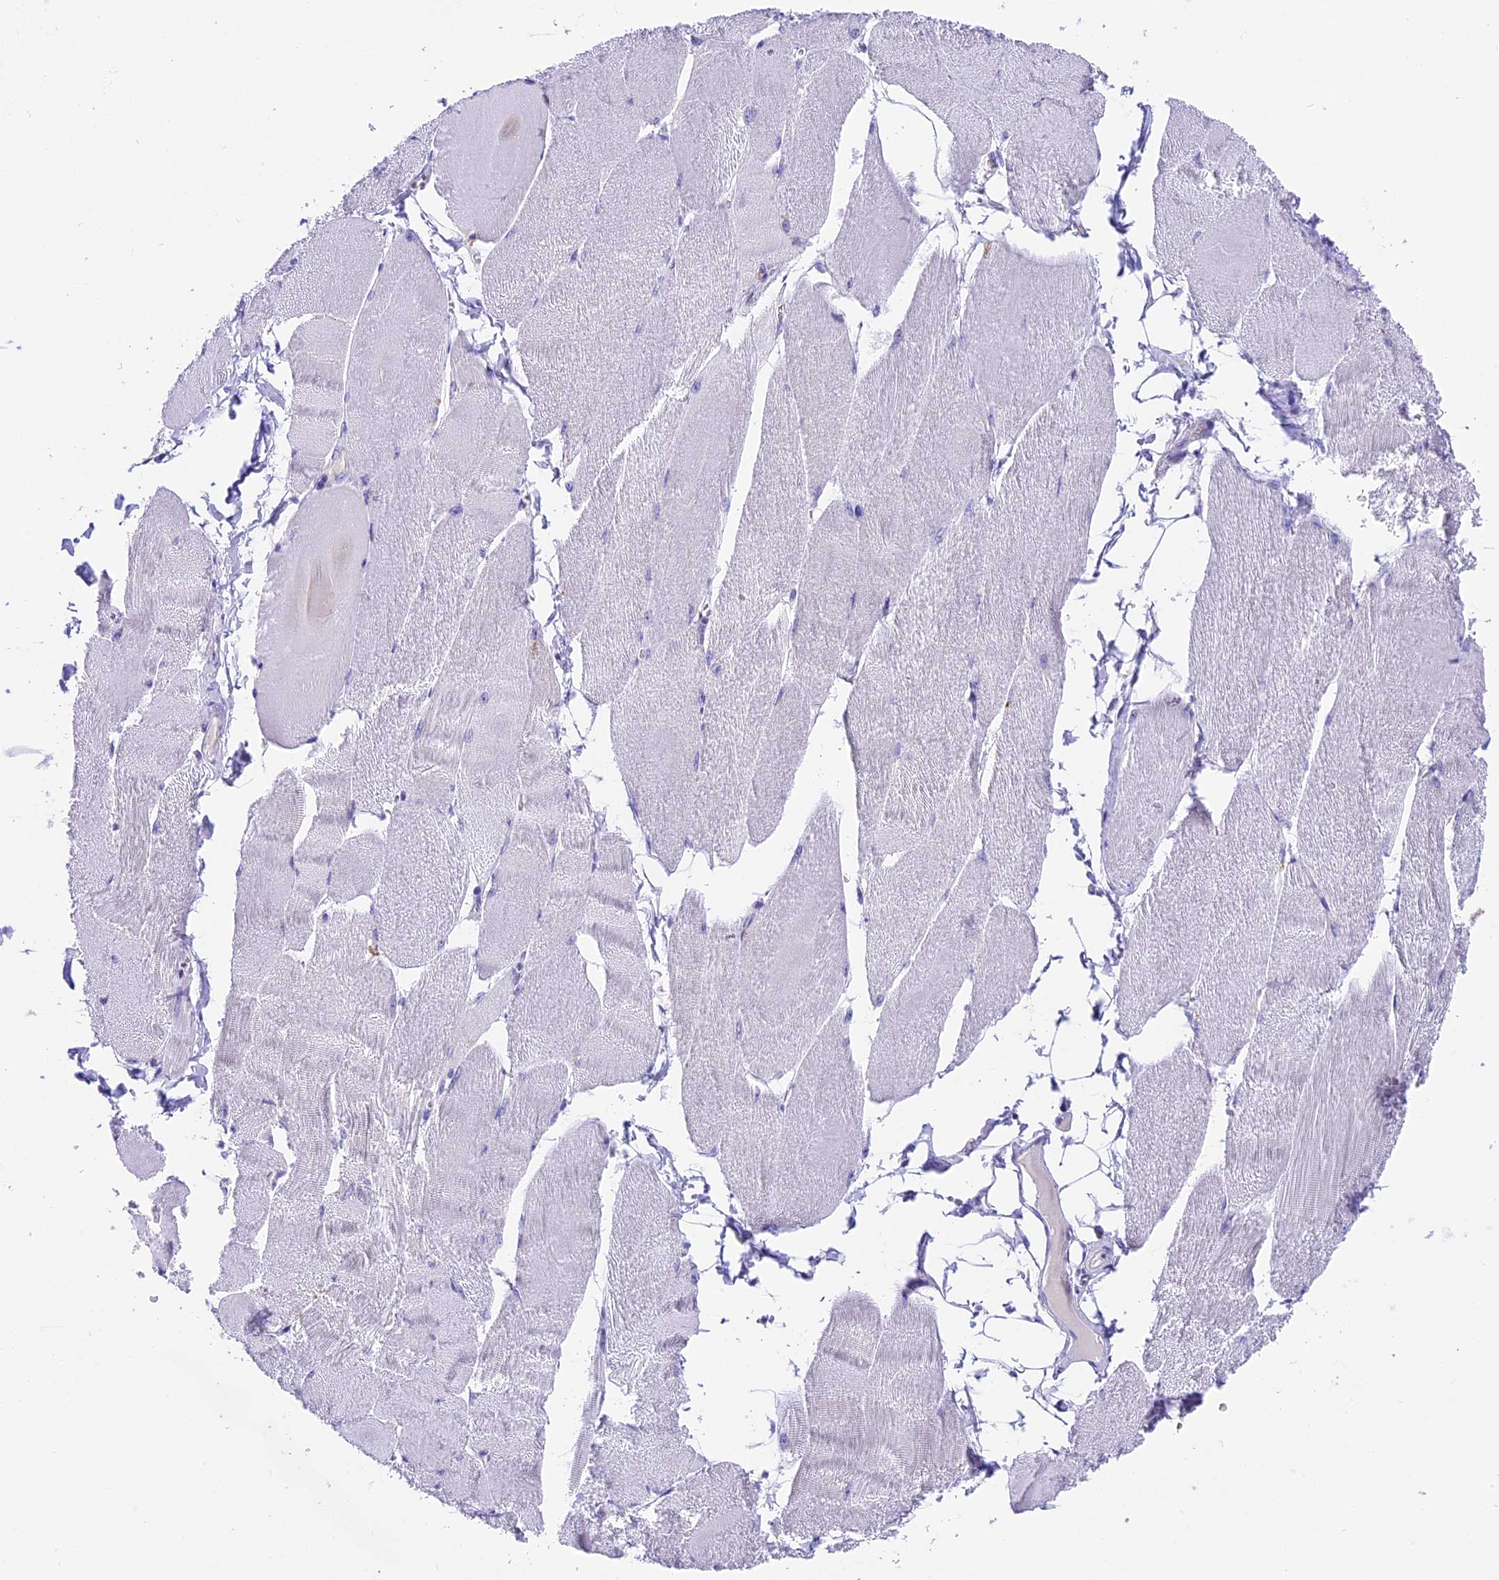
{"staining": {"intensity": "negative", "quantity": "none", "location": "none"}, "tissue": "skeletal muscle", "cell_type": "Myocytes", "image_type": "normal", "snomed": [{"axis": "morphology", "description": "Normal tissue, NOS"}, {"axis": "morphology", "description": "Basal cell carcinoma"}, {"axis": "topography", "description": "Skeletal muscle"}], "caption": "IHC photomicrograph of normal skeletal muscle stained for a protein (brown), which shows no staining in myocytes. (Immunohistochemistry, brightfield microscopy, high magnification).", "gene": "PRR15", "patient": {"sex": "female", "age": 64}}